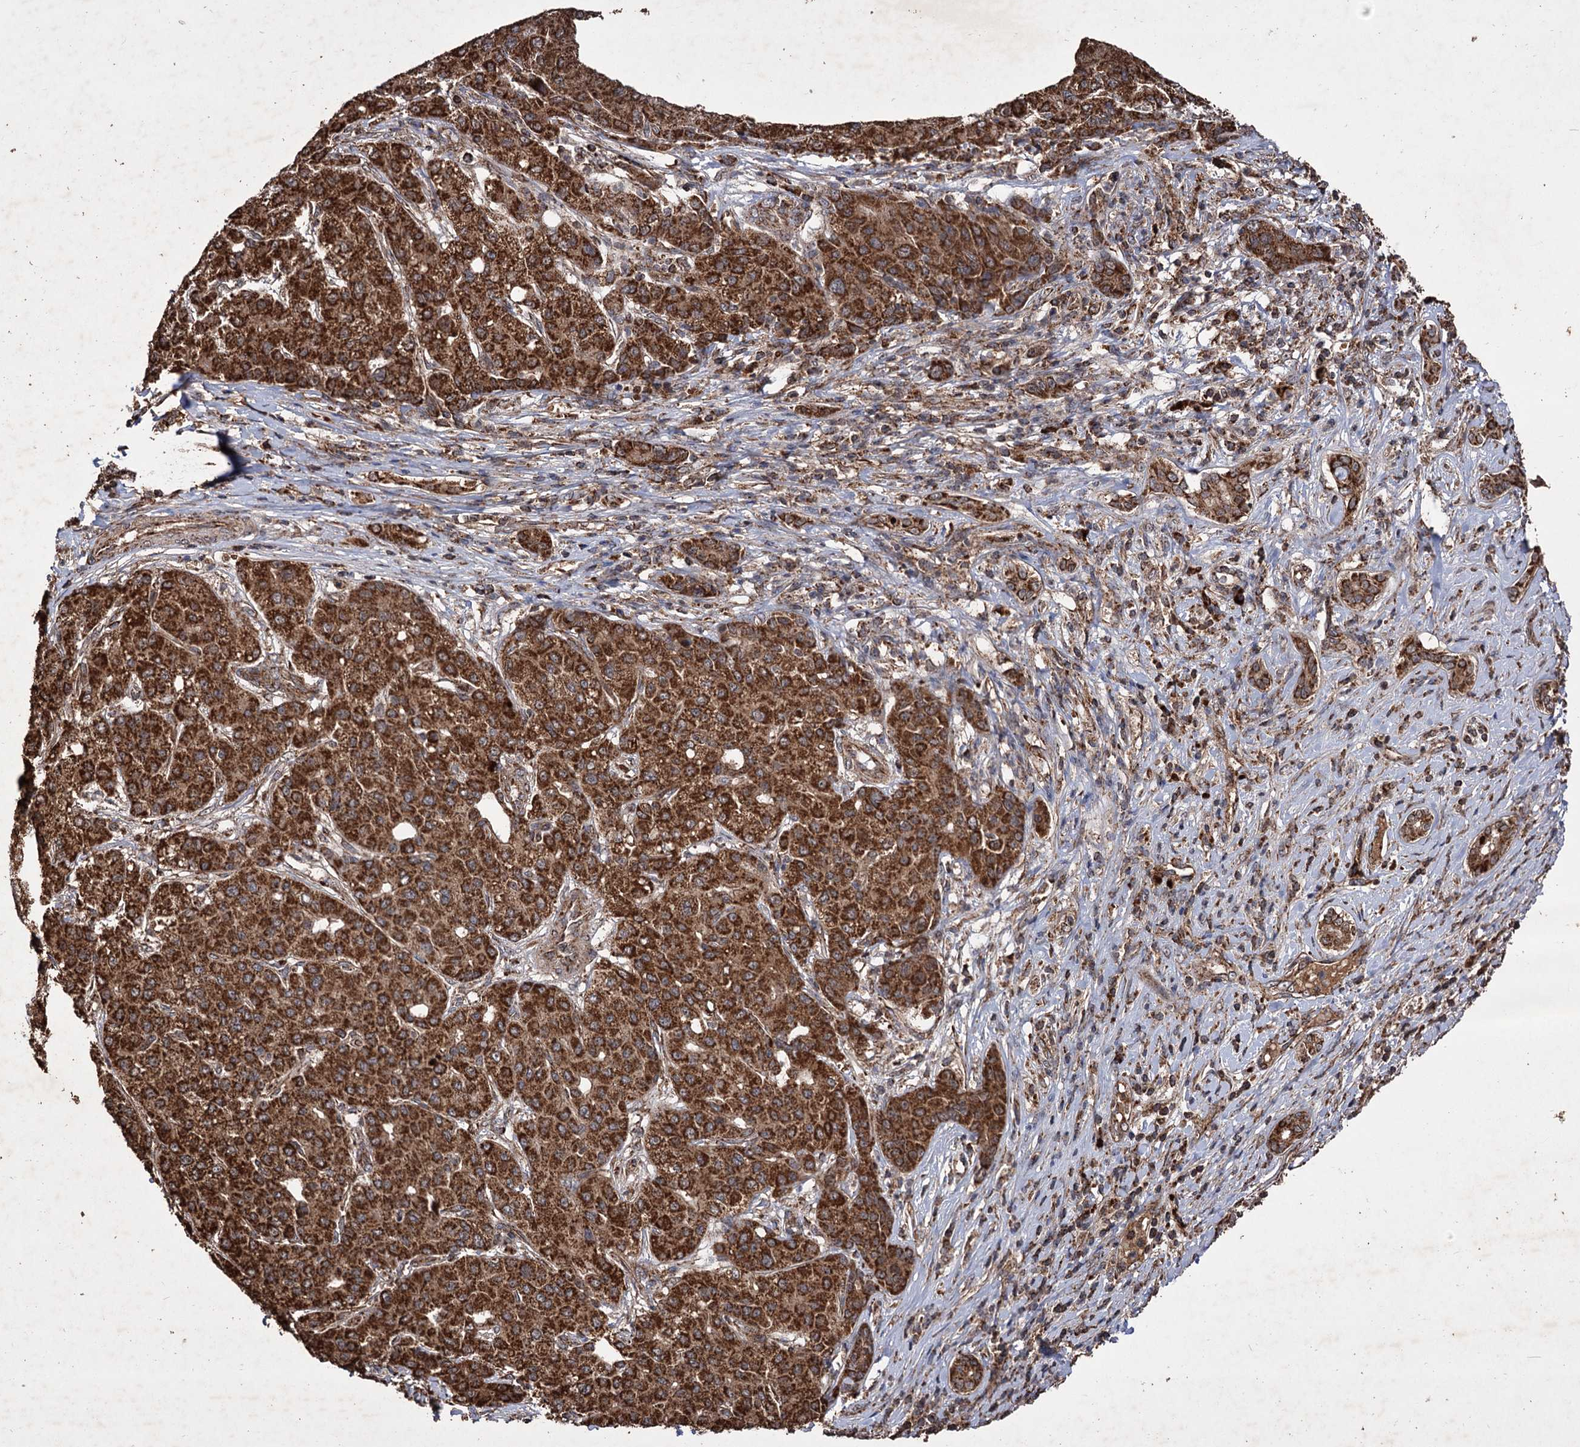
{"staining": {"intensity": "strong", "quantity": ">75%", "location": "cytoplasmic/membranous"}, "tissue": "liver cancer", "cell_type": "Tumor cells", "image_type": "cancer", "snomed": [{"axis": "morphology", "description": "Carcinoma, Hepatocellular, NOS"}, {"axis": "topography", "description": "Liver"}], "caption": "Liver cancer (hepatocellular carcinoma) stained for a protein (brown) displays strong cytoplasmic/membranous positive expression in about >75% of tumor cells.", "gene": "IPO4", "patient": {"sex": "male", "age": 65}}